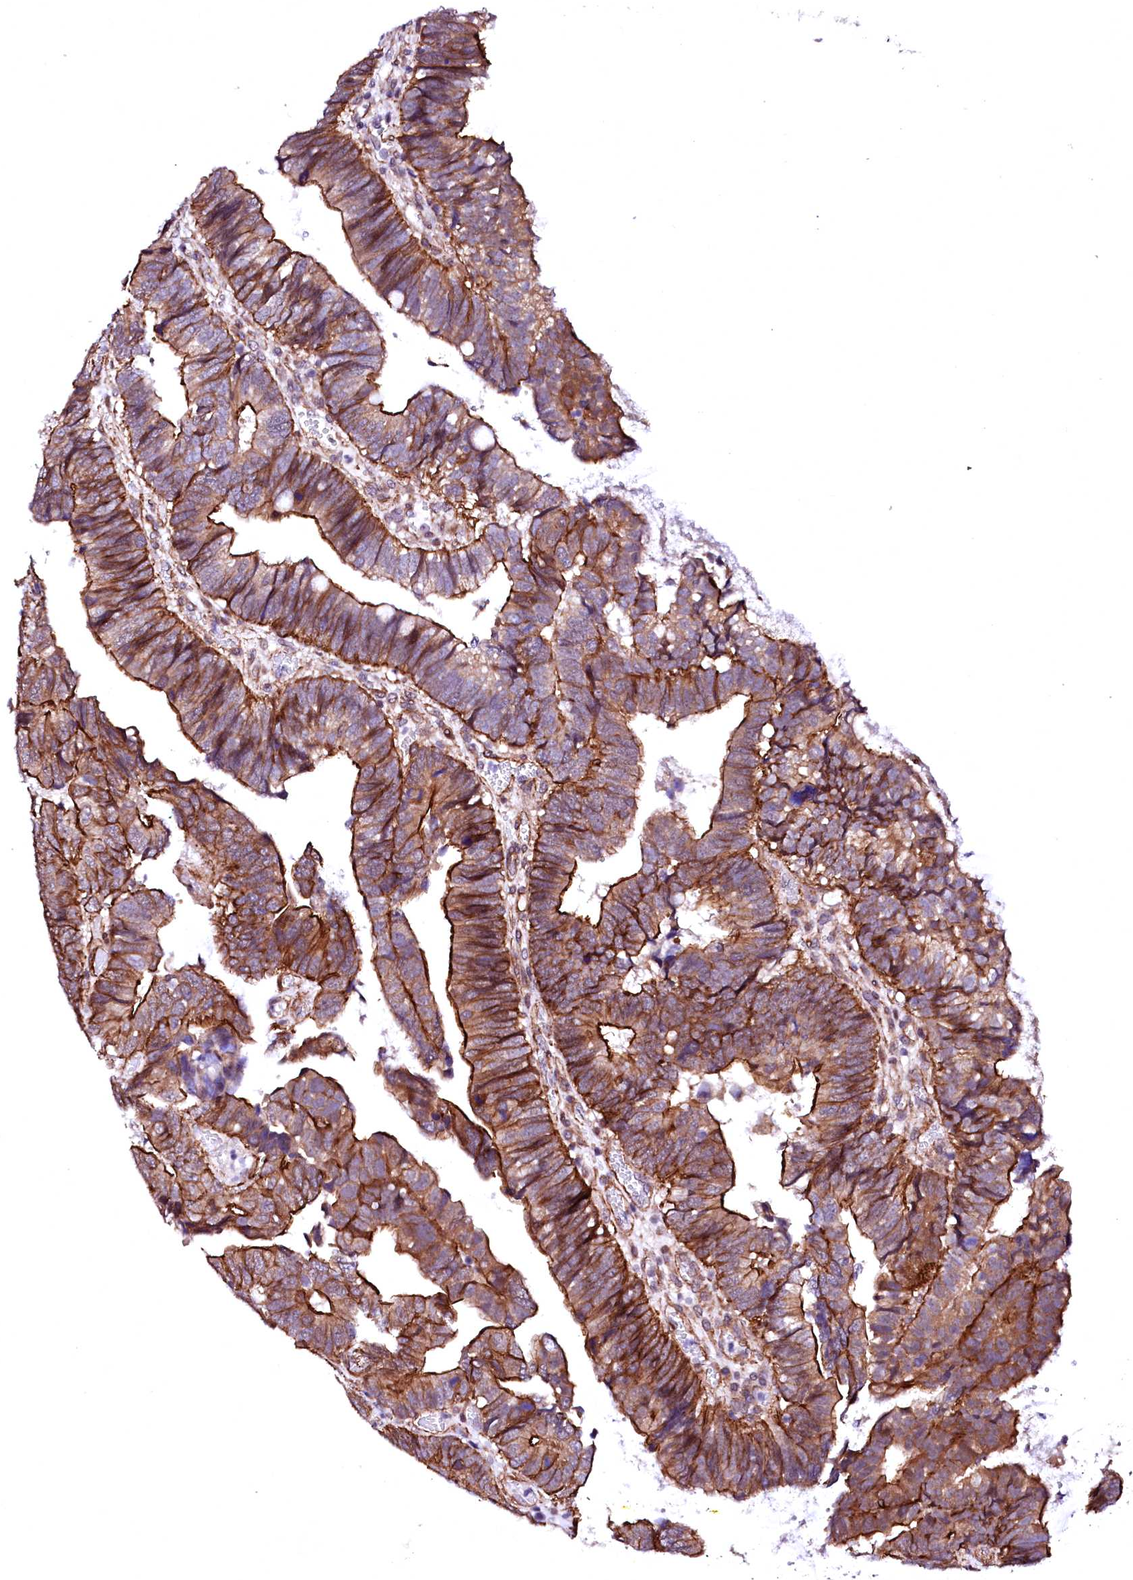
{"staining": {"intensity": "strong", "quantity": ">75%", "location": "cytoplasmic/membranous"}, "tissue": "colorectal cancer", "cell_type": "Tumor cells", "image_type": "cancer", "snomed": [{"axis": "morphology", "description": "Adenocarcinoma, NOS"}, {"axis": "topography", "description": "Colon"}], "caption": "An image of human colorectal adenocarcinoma stained for a protein demonstrates strong cytoplasmic/membranous brown staining in tumor cells.", "gene": "GPR176", "patient": {"sex": "female", "age": 67}}